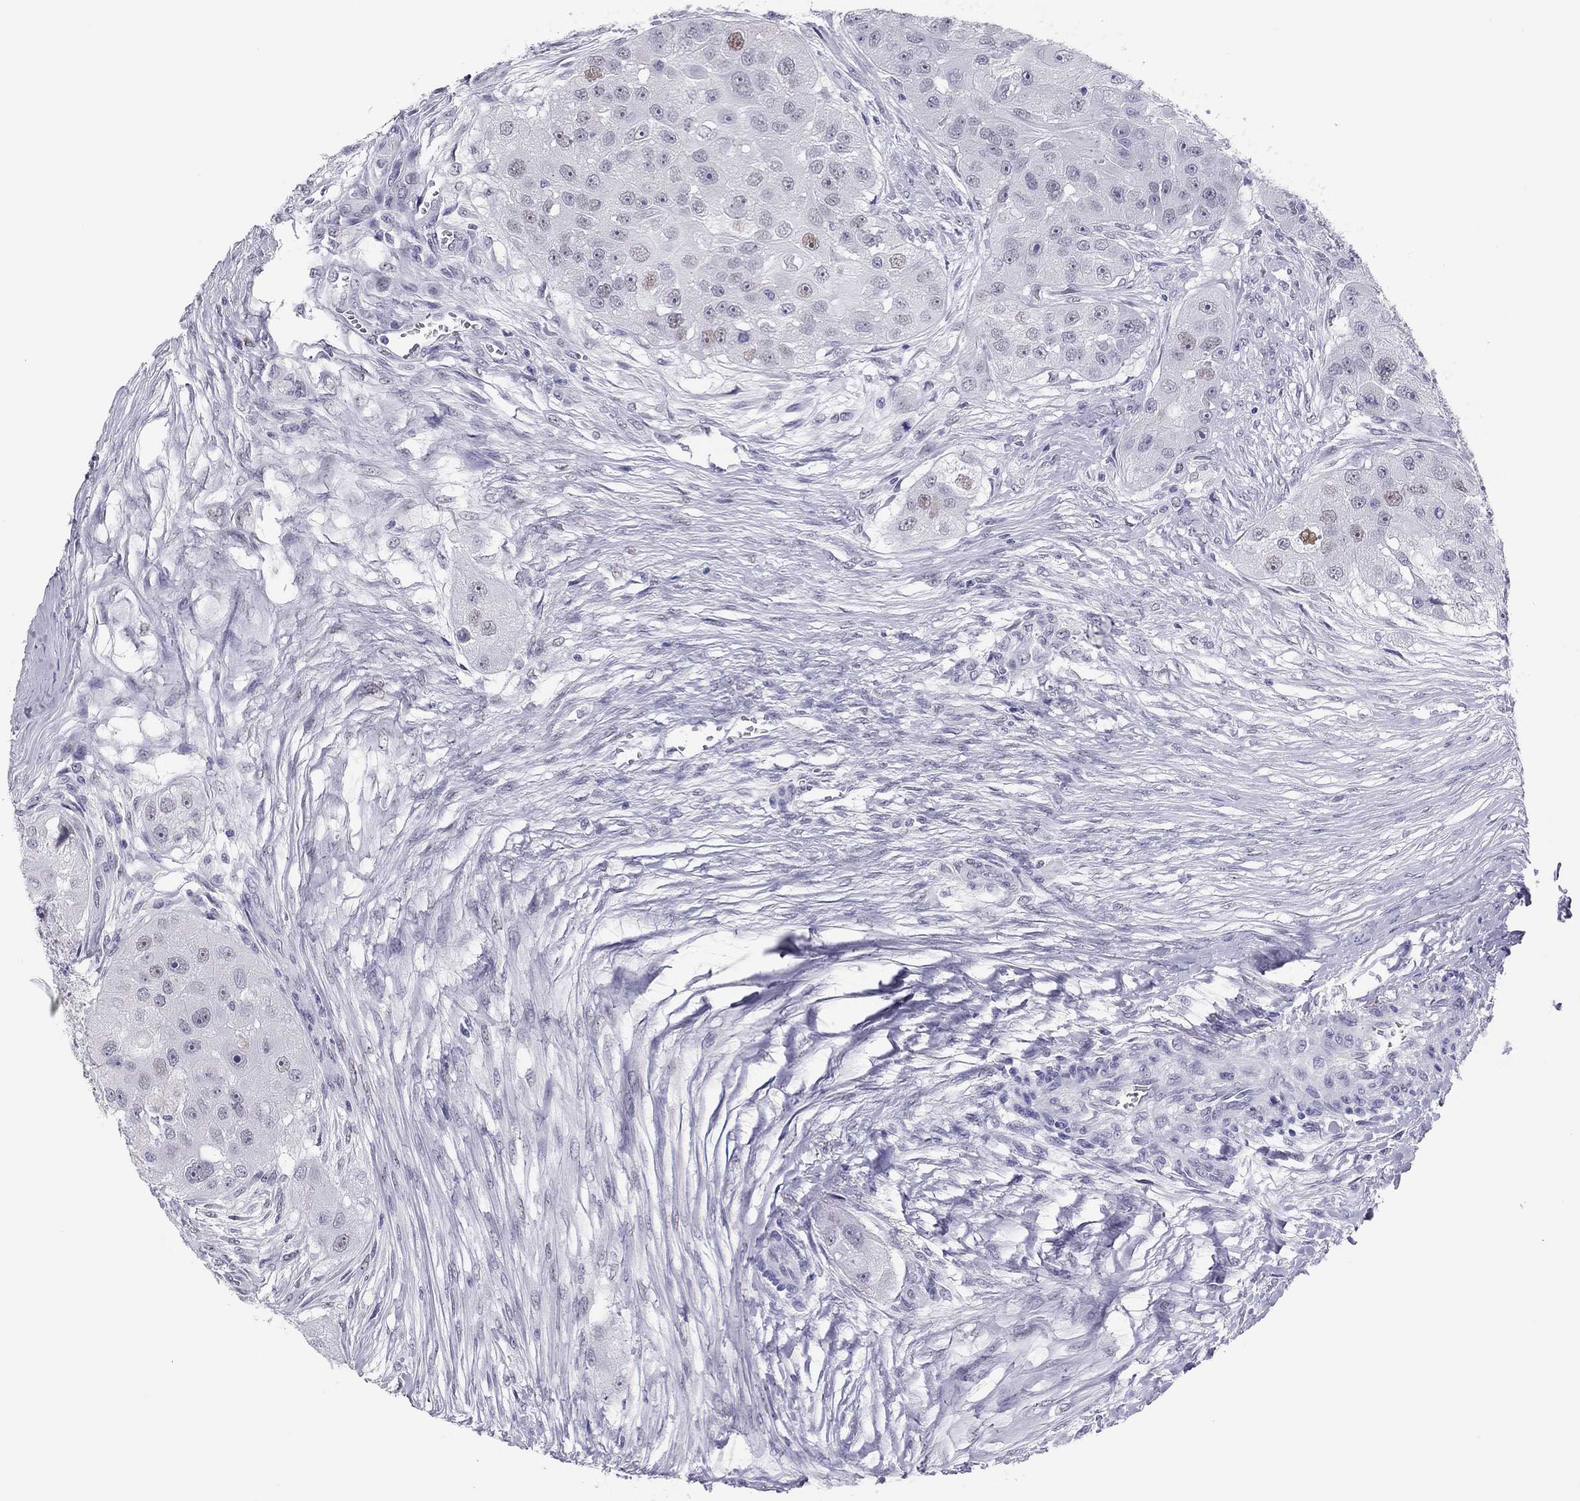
{"staining": {"intensity": "moderate", "quantity": "<25%", "location": "nuclear"}, "tissue": "head and neck cancer", "cell_type": "Tumor cells", "image_type": "cancer", "snomed": [{"axis": "morphology", "description": "Normal tissue, NOS"}, {"axis": "morphology", "description": "Squamous cell carcinoma, NOS"}, {"axis": "topography", "description": "Skeletal muscle"}, {"axis": "topography", "description": "Head-Neck"}], "caption": "Brown immunohistochemical staining in human head and neck cancer (squamous cell carcinoma) shows moderate nuclear expression in approximately <25% of tumor cells.", "gene": "PHOX2A", "patient": {"sex": "male", "age": 51}}